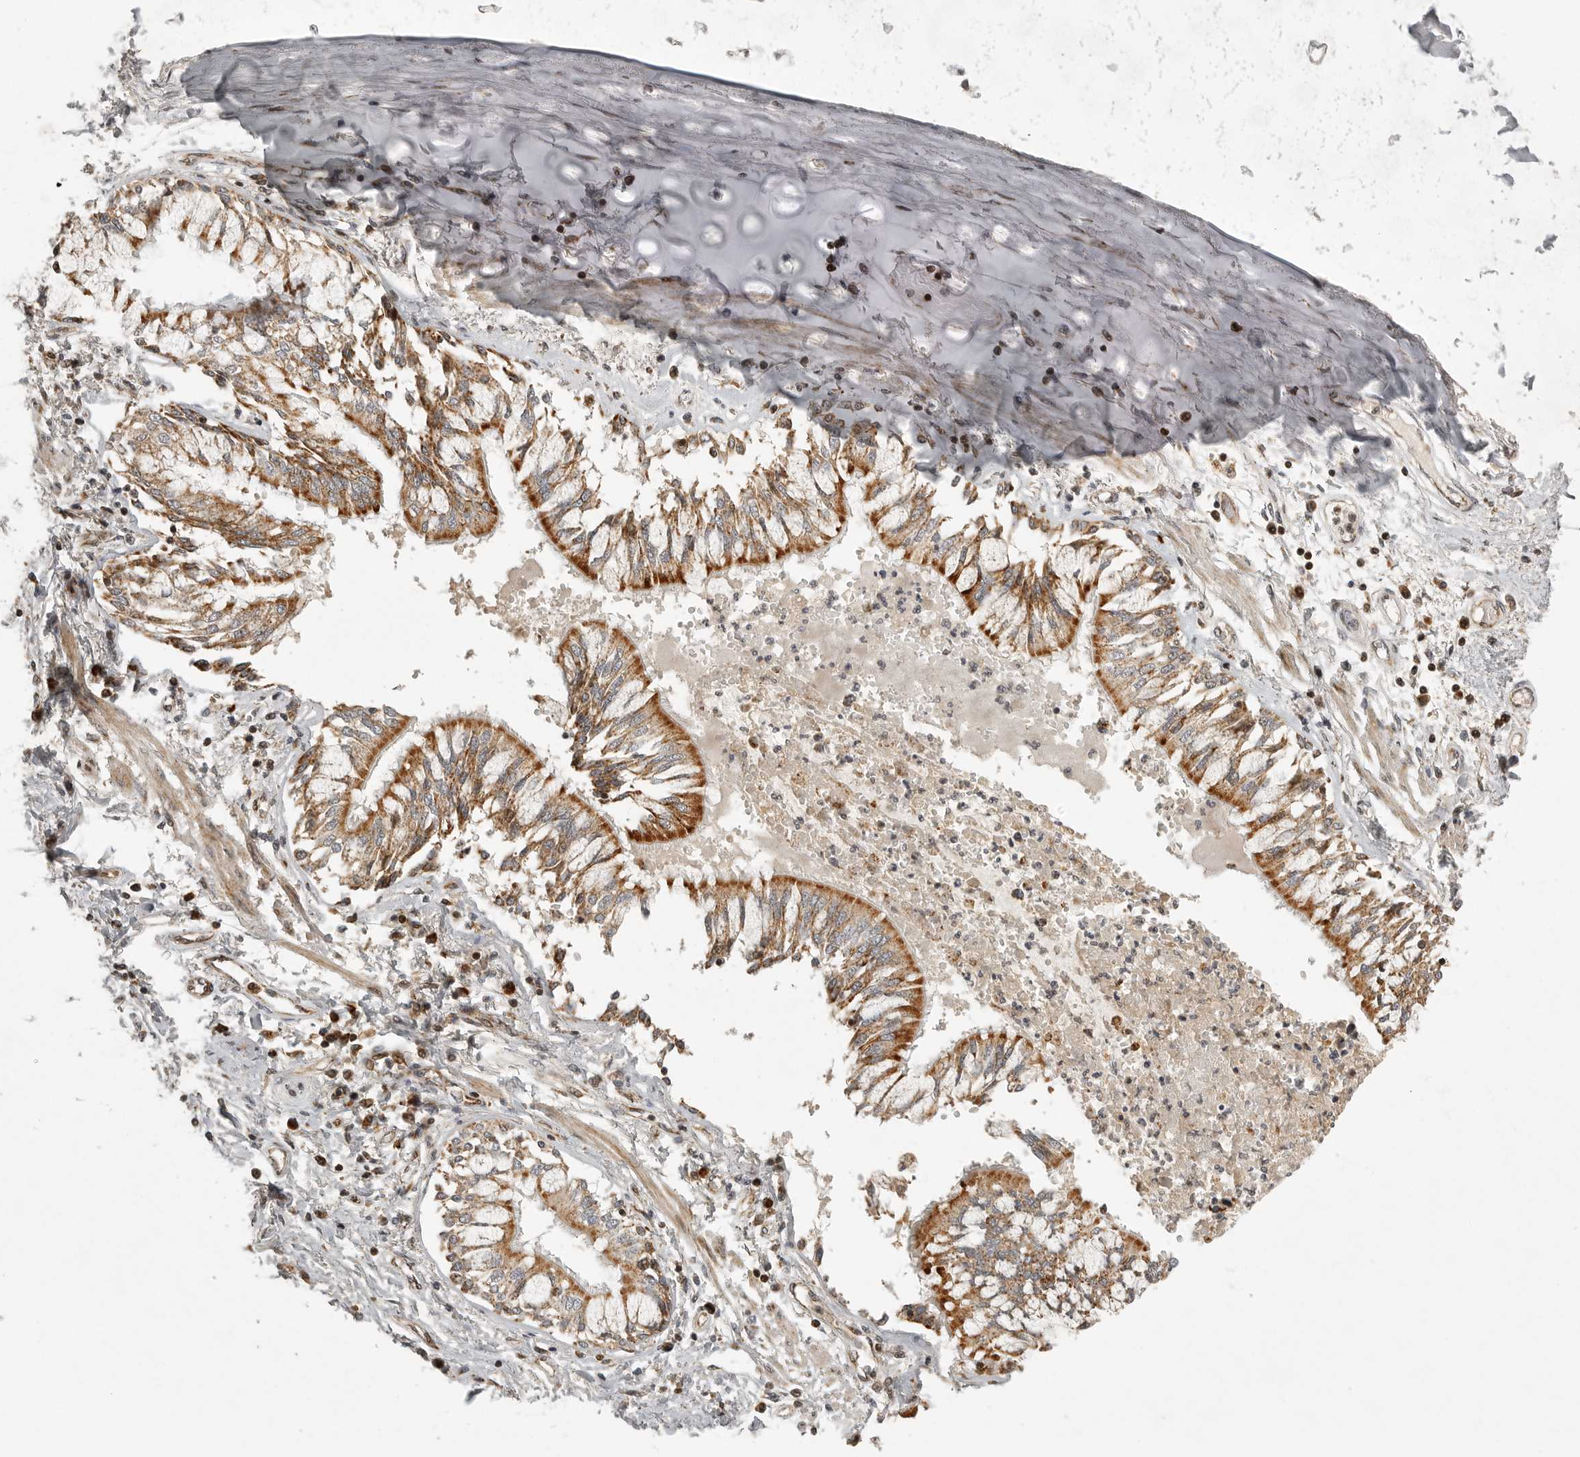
{"staining": {"intensity": "moderate", "quantity": ">75%", "location": "cytoplasmic/membranous"}, "tissue": "bronchus", "cell_type": "Respiratory epithelial cells", "image_type": "normal", "snomed": [{"axis": "morphology", "description": "Normal tissue, NOS"}, {"axis": "topography", "description": "Cartilage tissue"}, {"axis": "topography", "description": "Bronchus"}, {"axis": "topography", "description": "Lung"}], "caption": "Immunohistochemical staining of benign bronchus reveals >75% levels of moderate cytoplasmic/membranous protein expression in approximately >75% of respiratory epithelial cells.", "gene": "NARS2", "patient": {"sex": "female", "age": 49}}